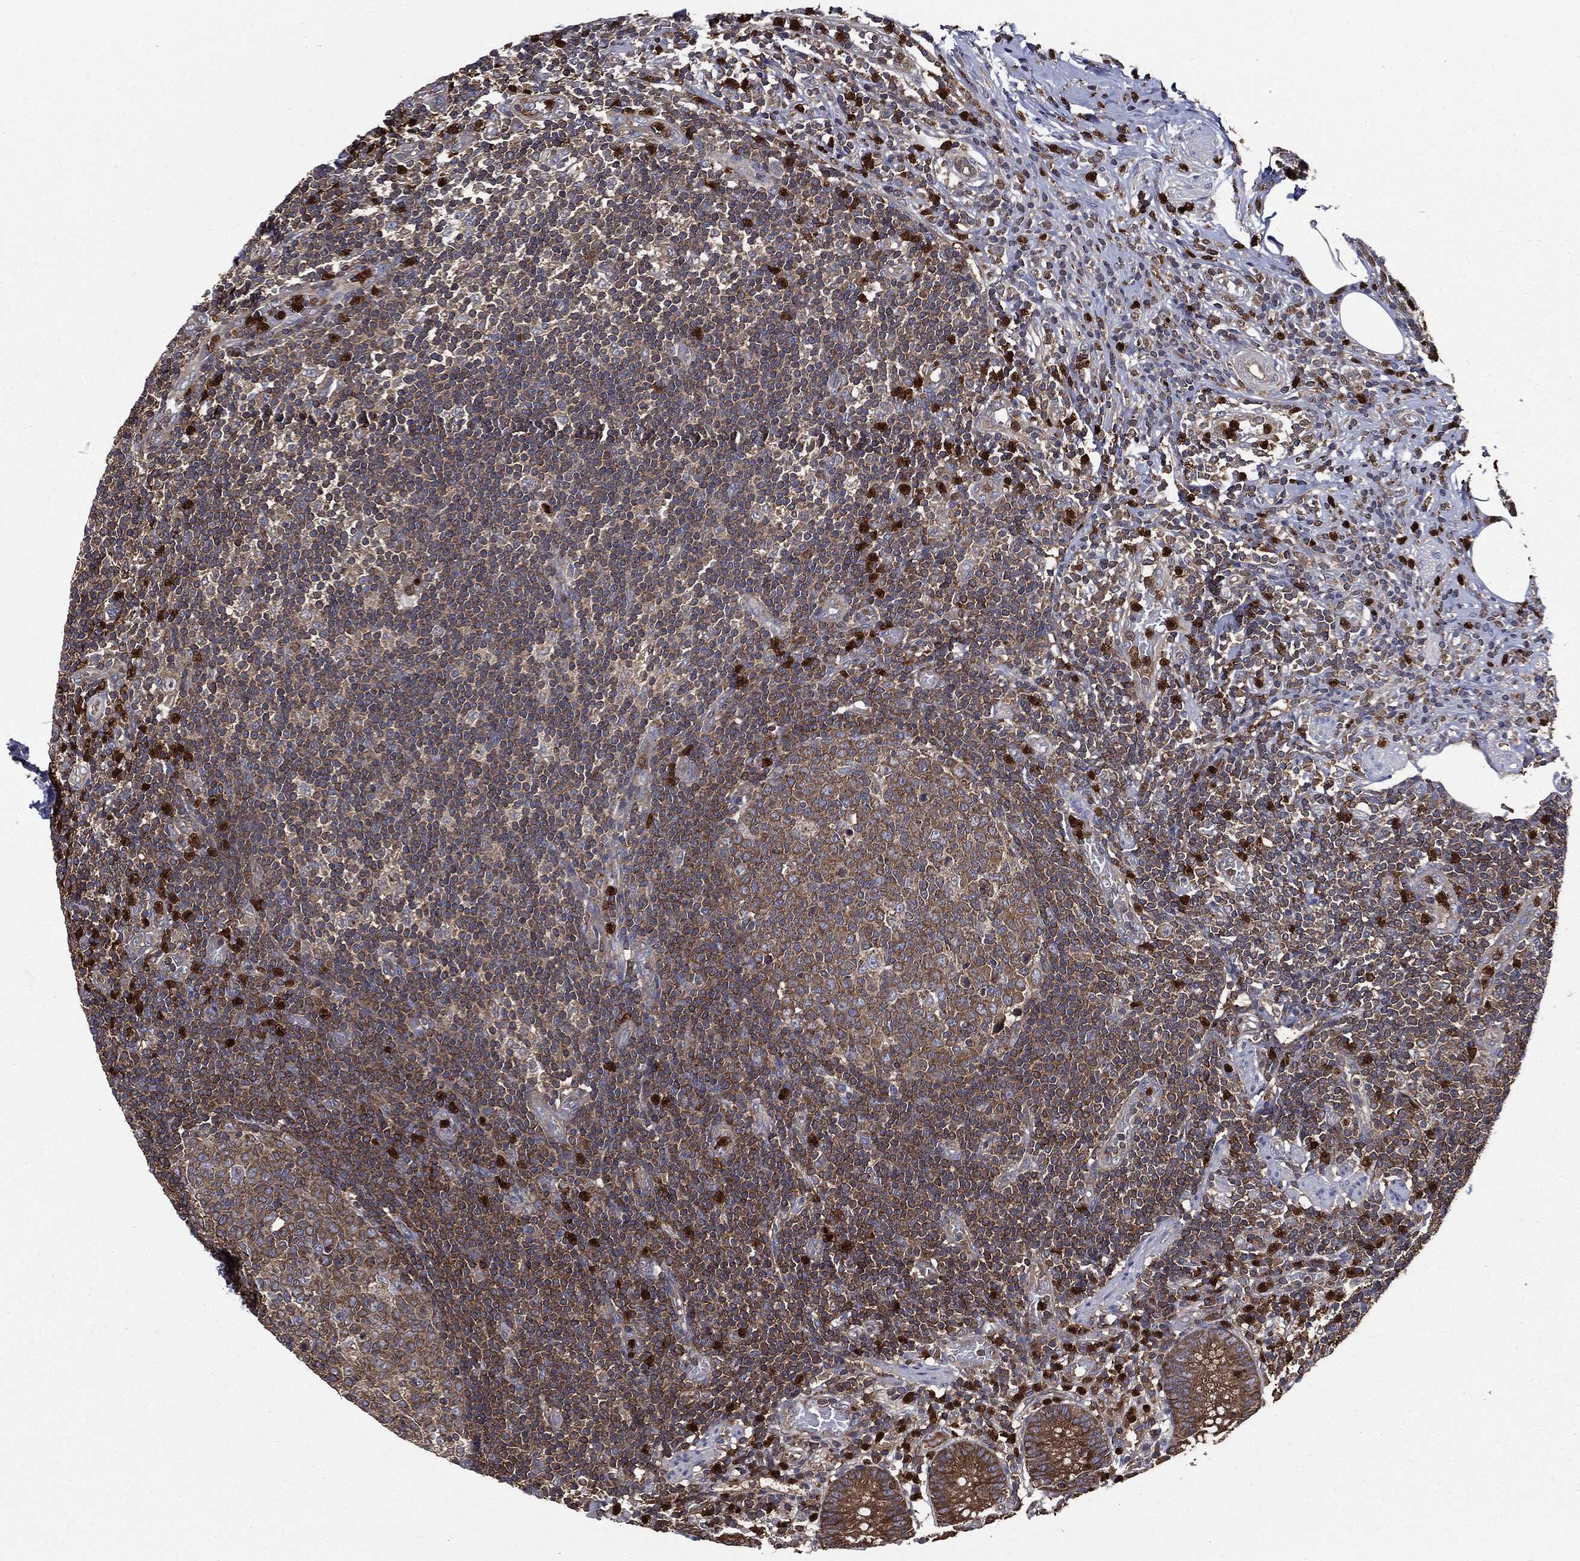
{"staining": {"intensity": "moderate", "quantity": ">75%", "location": "cytoplasmic/membranous"}, "tissue": "appendix", "cell_type": "Glandular cells", "image_type": "normal", "snomed": [{"axis": "morphology", "description": "Normal tissue, NOS"}, {"axis": "topography", "description": "Appendix"}], "caption": "This is a histology image of immunohistochemistry (IHC) staining of benign appendix, which shows moderate expression in the cytoplasmic/membranous of glandular cells.", "gene": "PDCD6IP", "patient": {"sex": "female", "age": 40}}